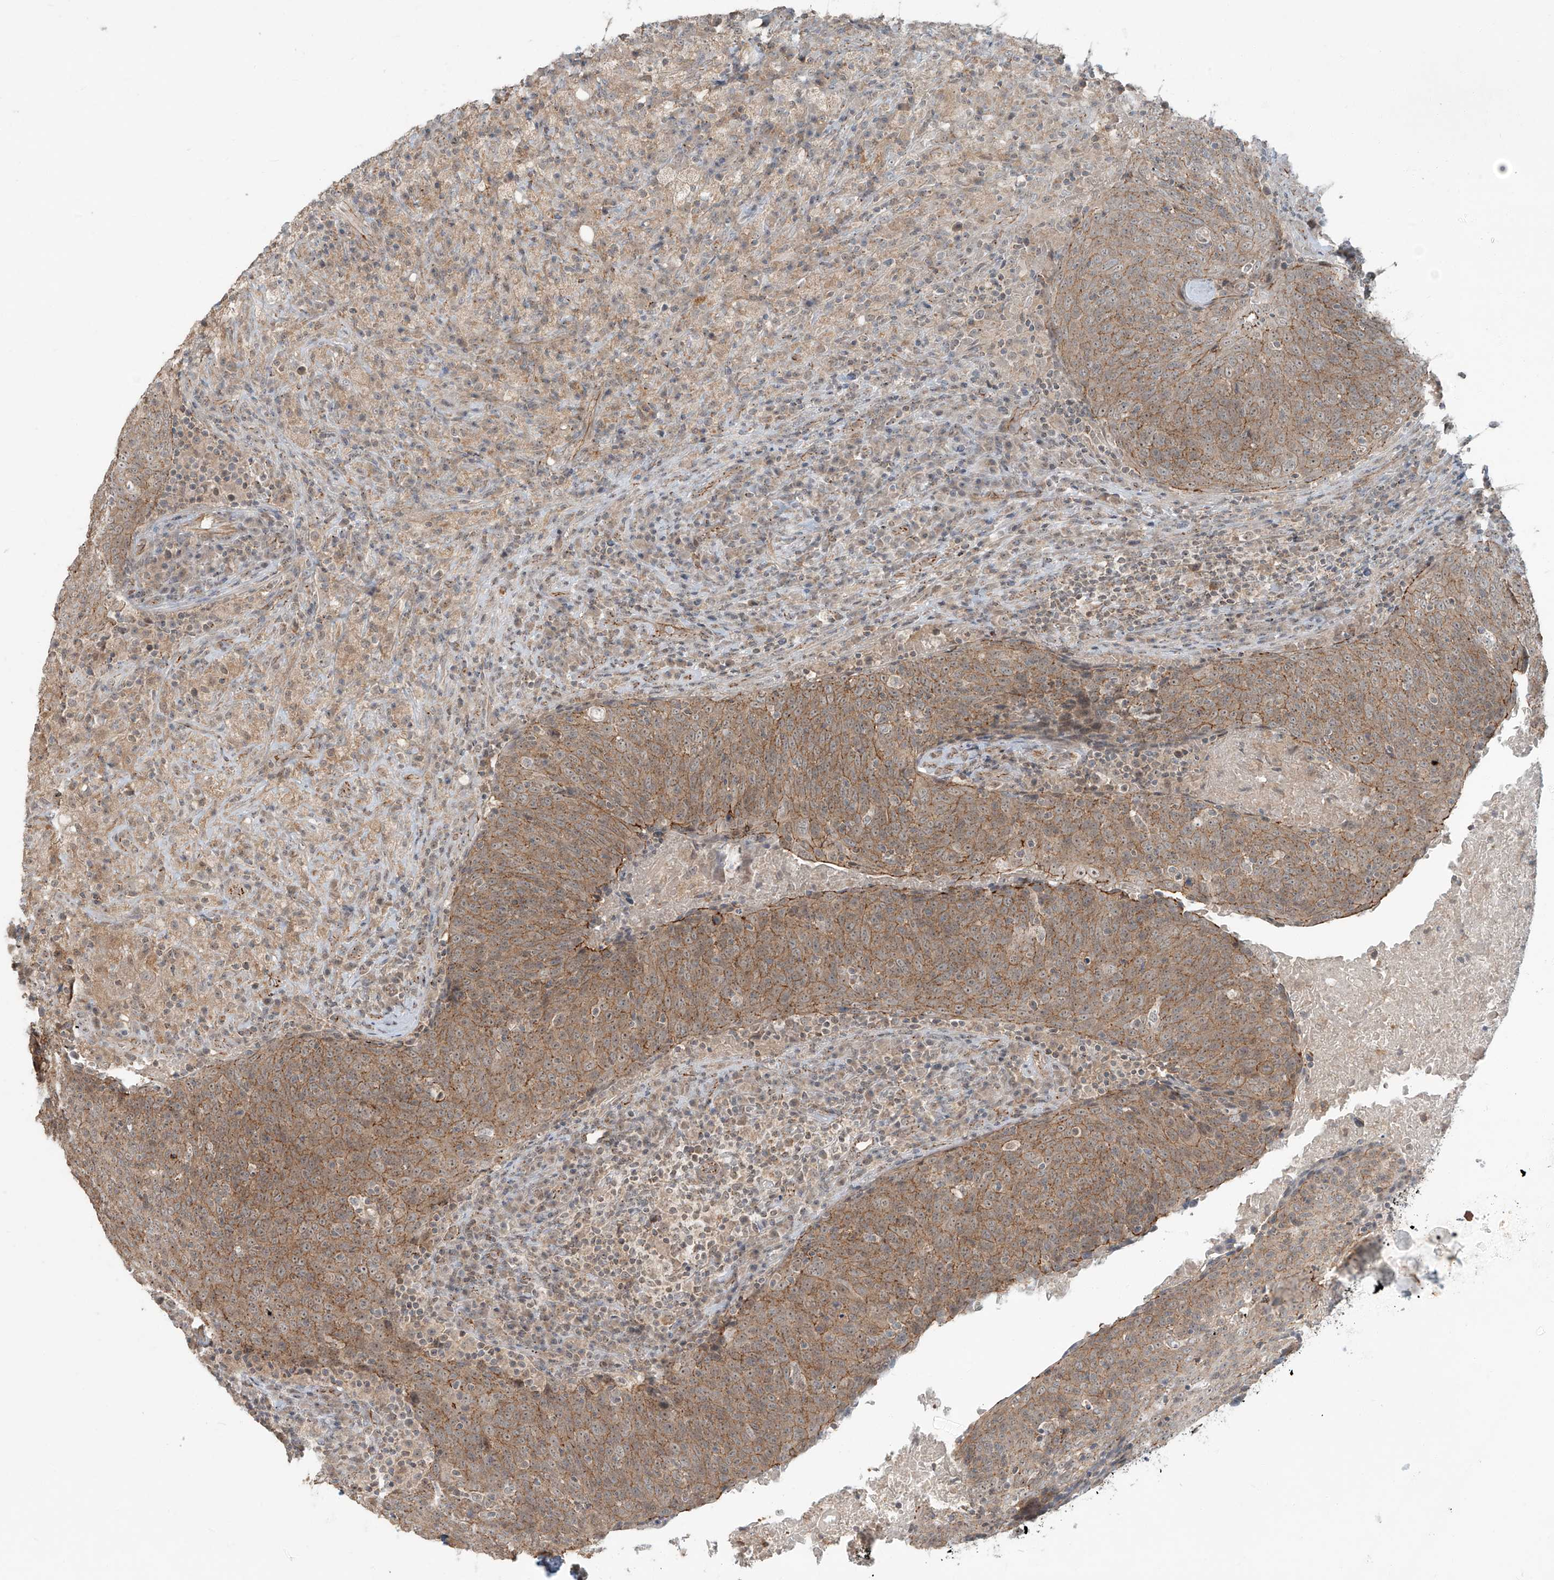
{"staining": {"intensity": "moderate", "quantity": ">75%", "location": "cytoplasmic/membranous"}, "tissue": "head and neck cancer", "cell_type": "Tumor cells", "image_type": "cancer", "snomed": [{"axis": "morphology", "description": "Squamous cell carcinoma, NOS"}, {"axis": "morphology", "description": "Squamous cell carcinoma, metastatic, NOS"}, {"axis": "topography", "description": "Lymph node"}, {"axis": "topography", "description": "Head-Neck"}], "caption": "High-power microscopy captured an immunohistochemistry photomicrograph of head and neck cancer, revealing moderate cytoplasmic/membranous expression in about >75% of tumor cells.", "gene": "ZNF16", "patient": {"sex": "male", "age": 62}}